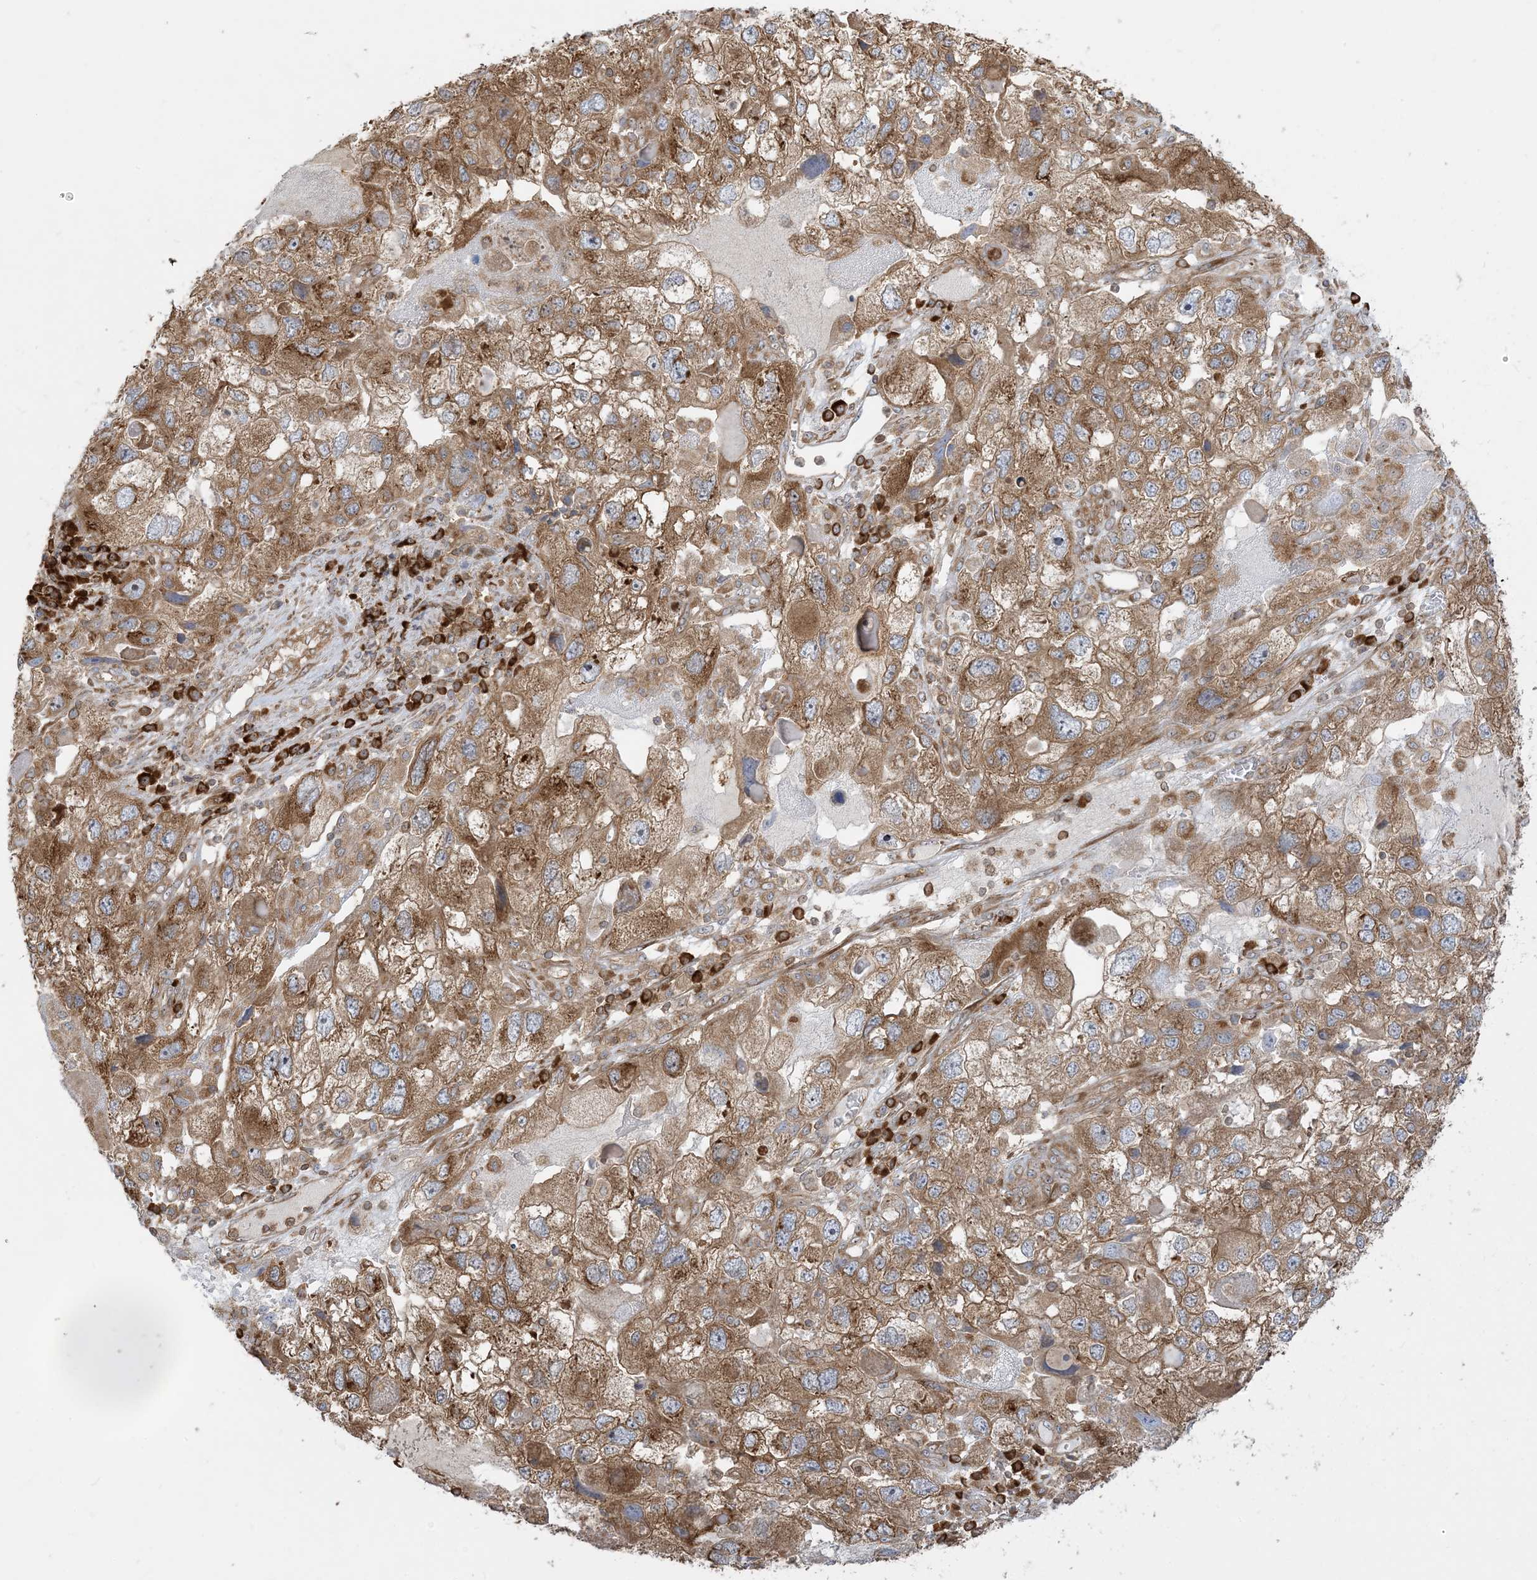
{"staining": {"intensity": "moderate", "quantity": ">75%", "location": "cytoplasmic/membranous"}, "tissue": "endometrial cancer", "cell_type": "Tumor cells", "image_type": "cancer", "snomed": [{"axis": "morphology", "description": "Adenocarcinoma, NOS"}, {"axis": "topography", "description": "Endometrium"}], "caption": "About >75% of tumor cells in human adenocarcinoma (endometrial) demonstrate moderate cytoplasmic/membranous protein positivity as visualized by brown immunohistochemical staining.", "gene": "SRP72", "patient": {"sex": "female", "age": 49}}